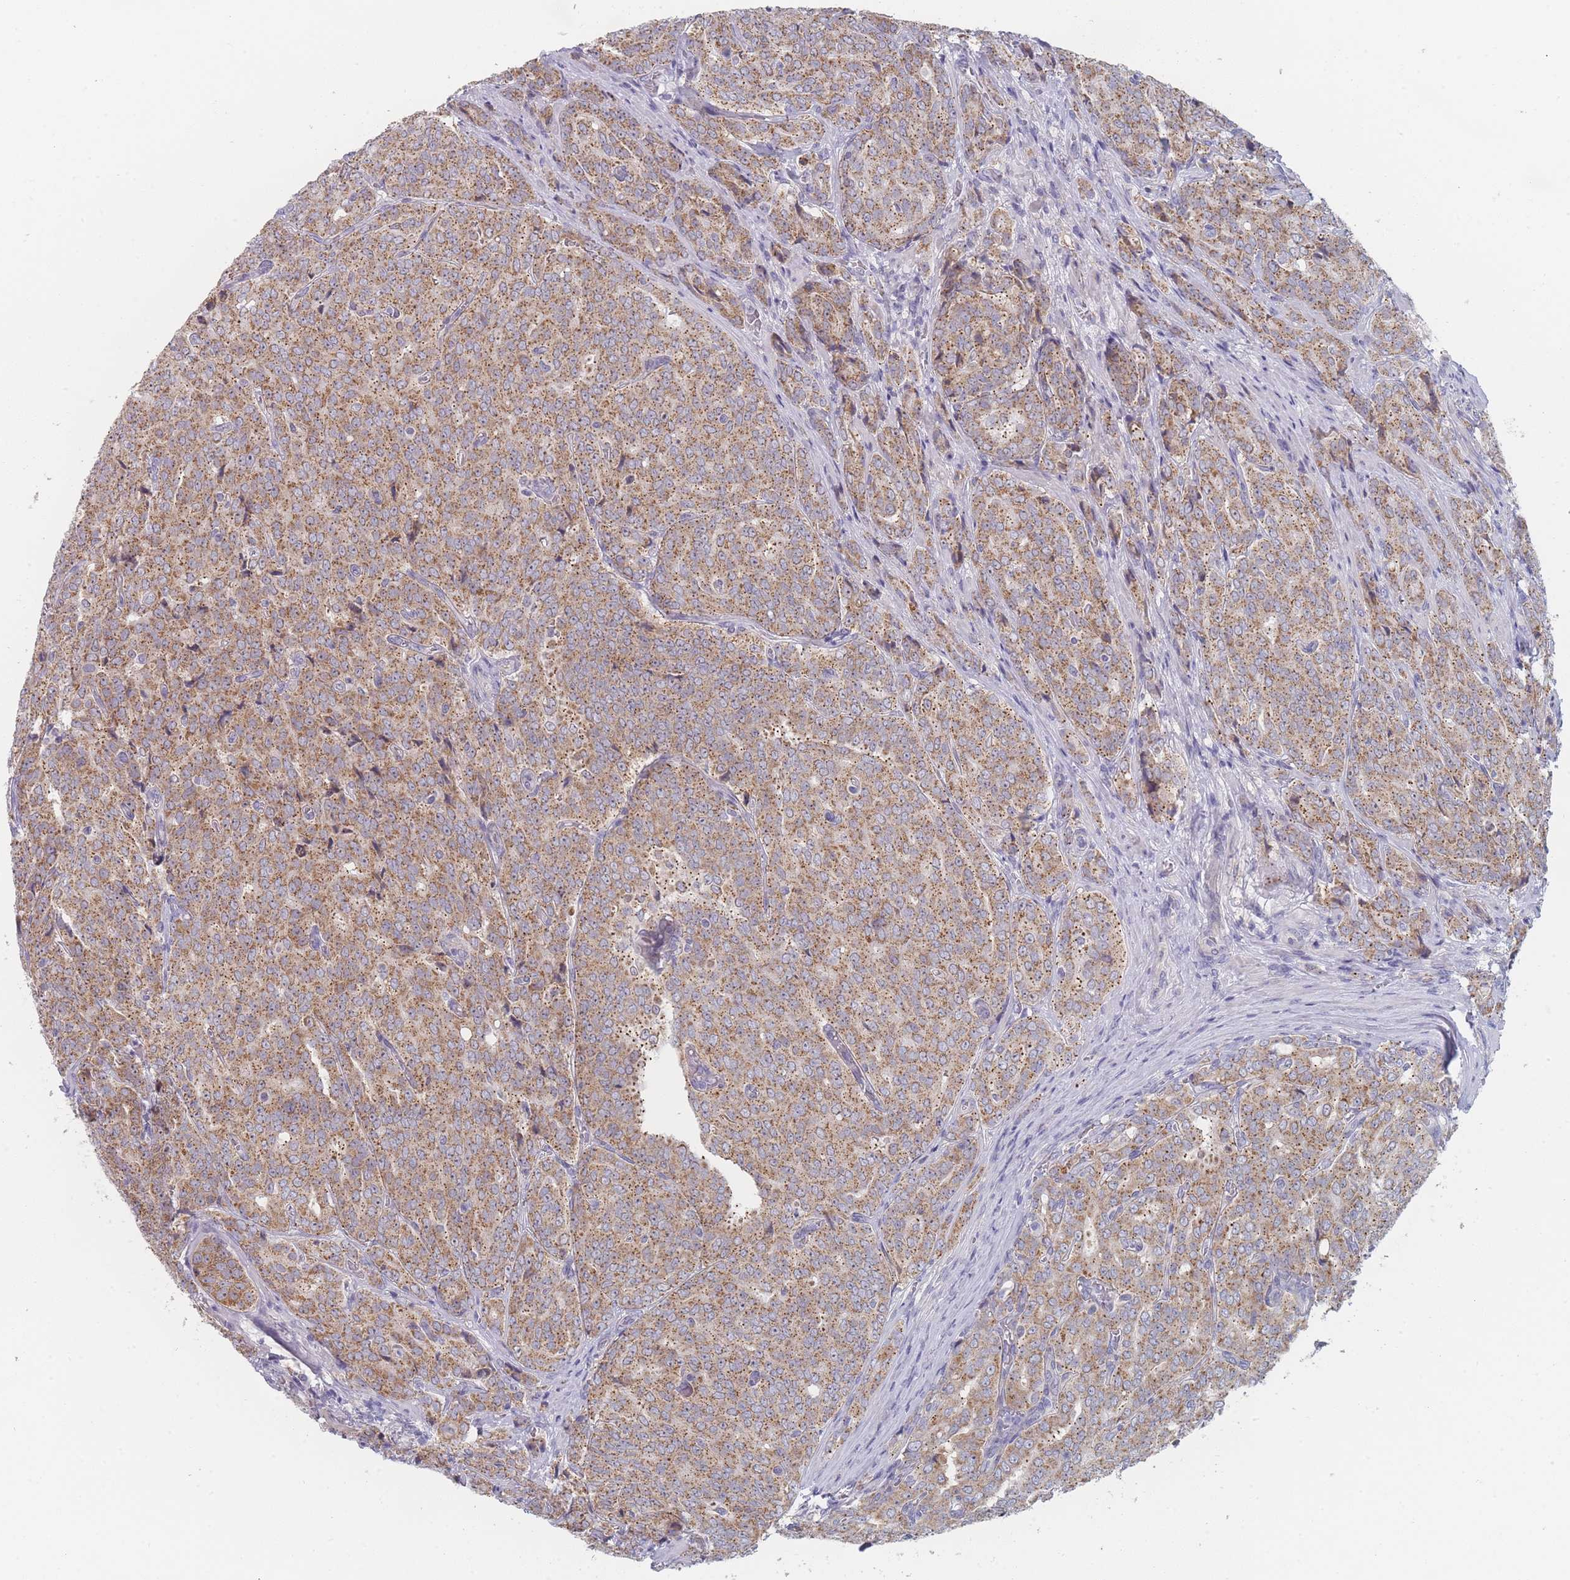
{"staining": {"intensity": "moderate", "quantity": ">75%", "location": "cytoplasmic/membranous"}, "tissue": "prostate cancer", "cell_type": "Tumor cells", "image_type": "cancer", "snomed": [{"axis": "morphology", "description": "Adenocarcinoma, High grade"}, {"axis": "topography", "description": "Prostate"}], "caption": "A medium amount of moderate cytoplasmic/membranous staining is present in approximately >75% of tumor cells in adenocarcinoma (high-grade) (prostate) tissue.", "gene": "RNF8", "patient": {"sex": "male", "age": 68}}